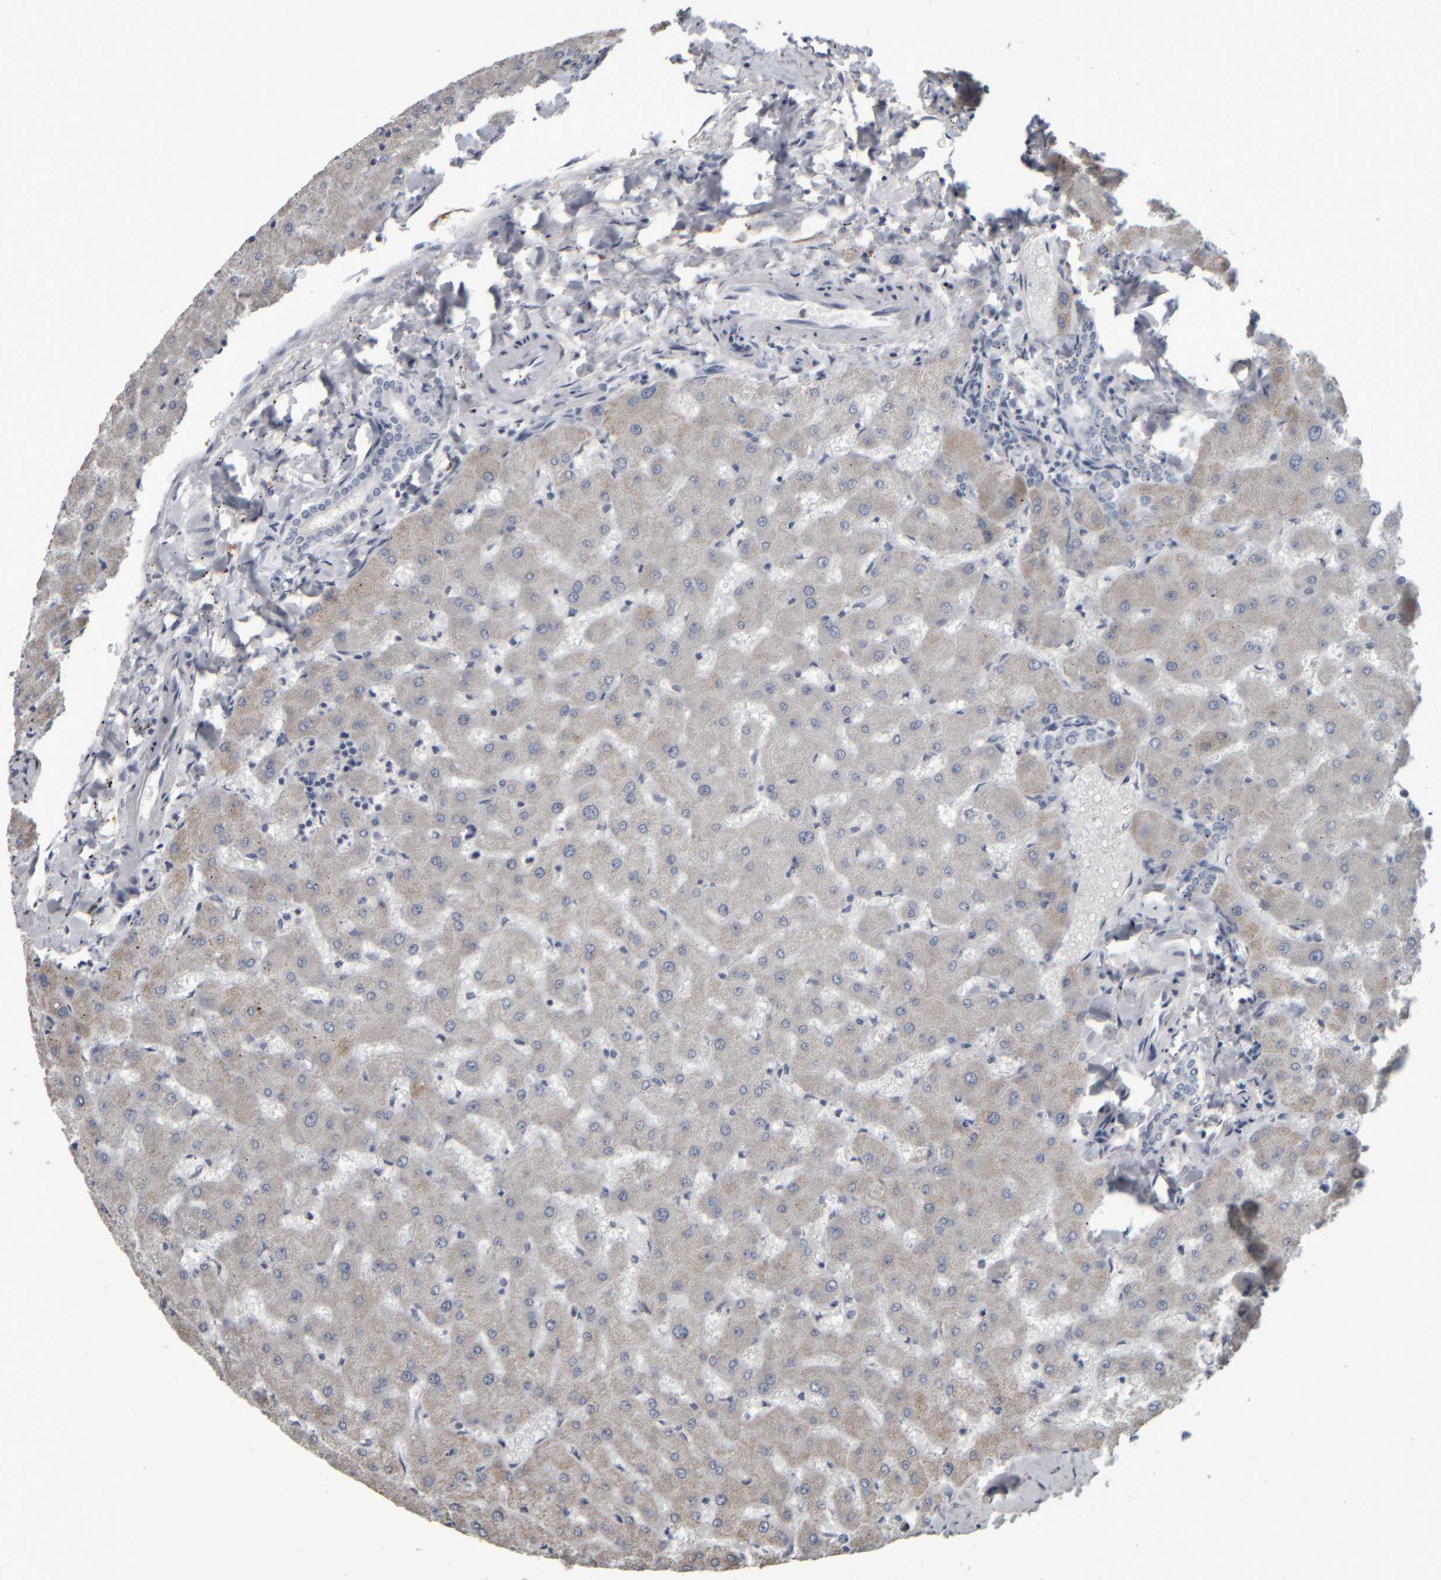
{"staining": {"intensity": "negative", "quantity": "none", "location": "none"}, "tissue": "liver", "cell_type": "Cholangiocytes", "image_type": "normal", "snomed": [{"axis": "morphology", "description": "Normal tissue, NOS"}, {"axis": "topography", "description": "Liver"}], "caption": "The image shows no staining of cholangiocytes in benign liver. The staining was performed using DAB (3,3'-diaminobenzidine) to visualize the protein expression in brown, while the nuclei were stained in blue with hematoxylin (Magnification: 20x).", "gene": "CAVIN4", "patient": {"sex": "female", "age": 63}}